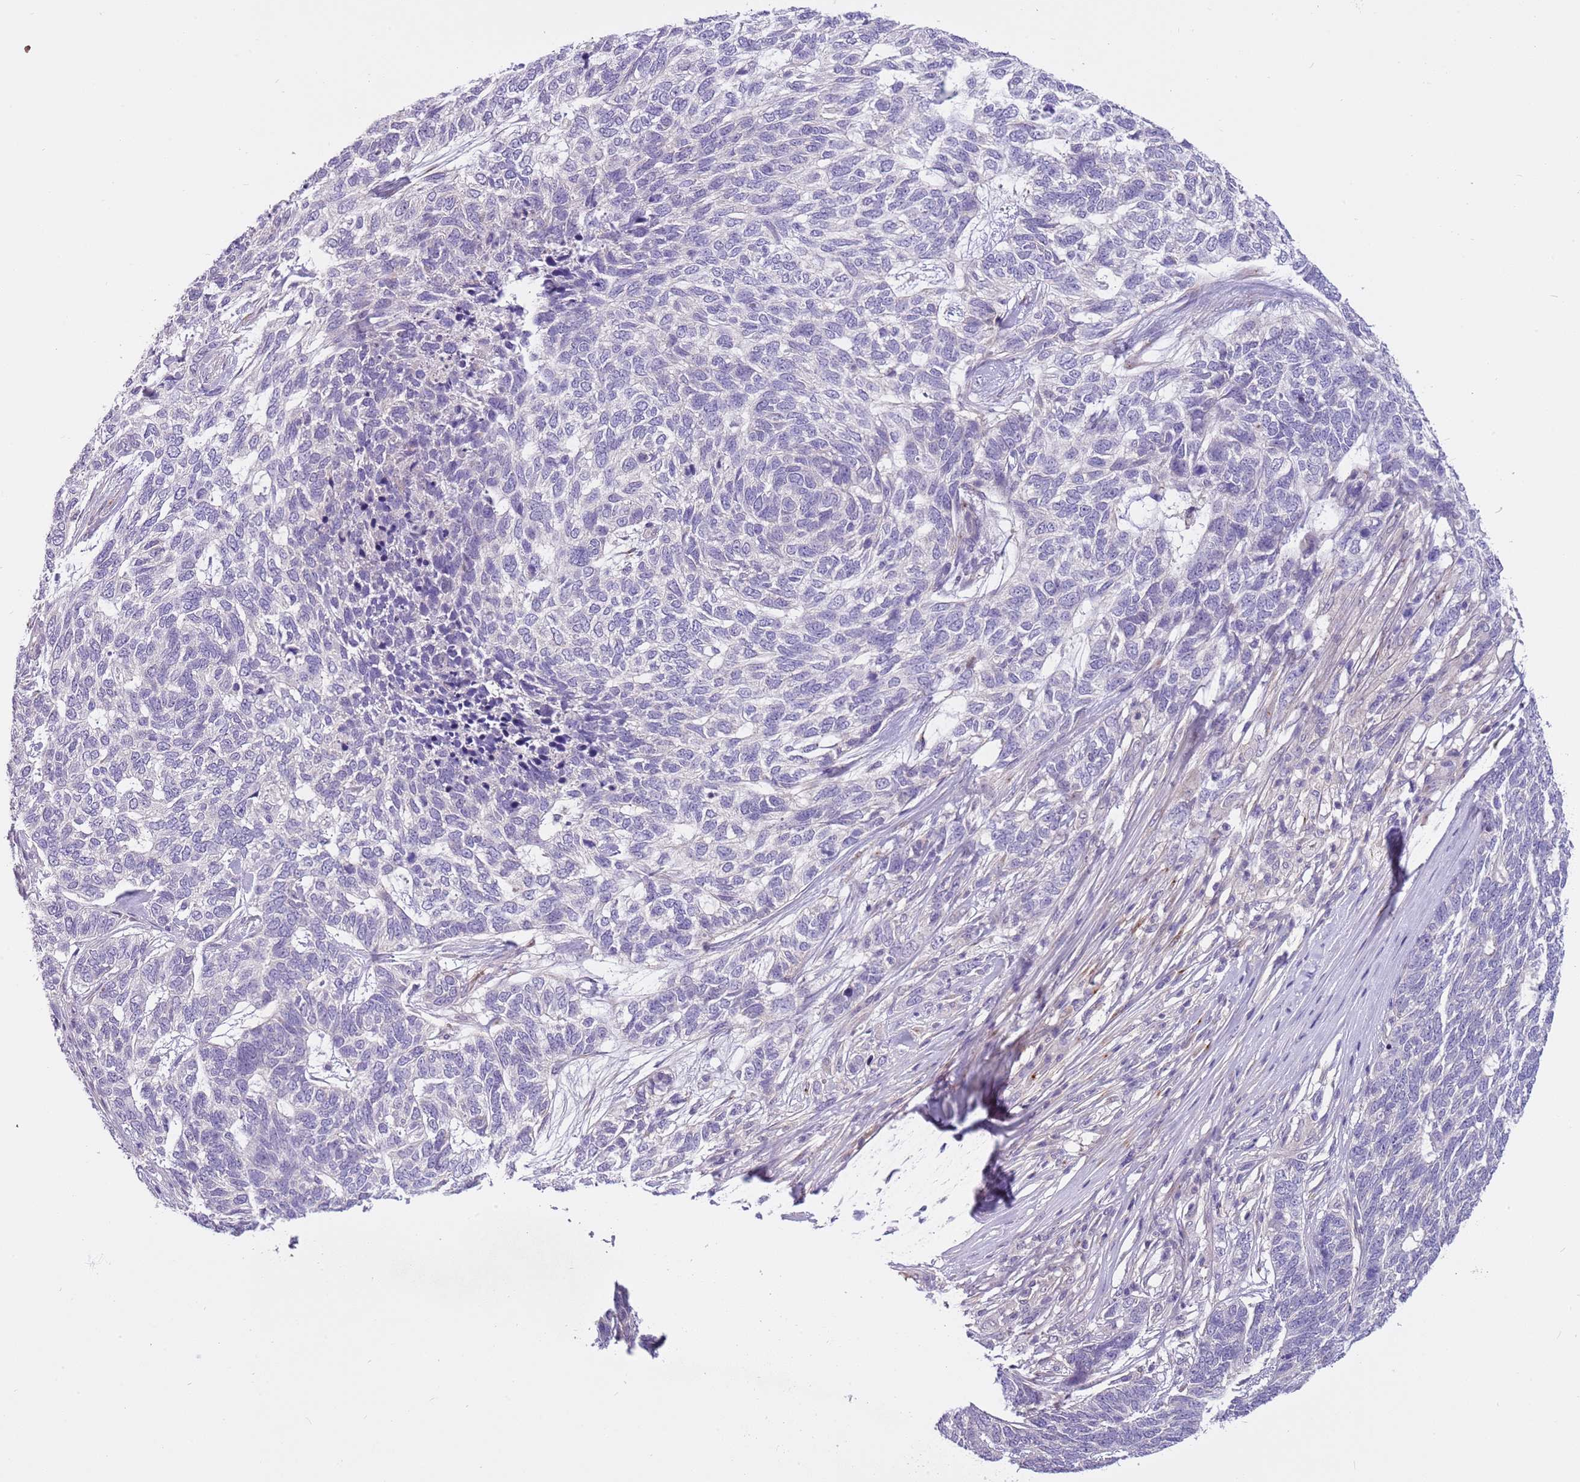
{"staining": {"intensity": "negative", "quantity": "none", "location": "none"}, "tissue": "skin cancer", "cell_type": "Tumor cells", "image_type": "cancer", "snomed": [{"axis": "morphology", "description": "Basal cell carcinoma"}, {"axis": "topography", "description": "Skin"}], "caption": "Skin cancer (basal cell carcinoma) was stained to show a protein in brown. There is no significant positivity in tumor cells. The staining was performed using DAB (3,3'-diaminobenzidine) to visualize the protein expression in brown, while the nuclei were stained in blue with hematoxylin (Magnification: 20x).", "gene": "CFAP73", "patient": {"sex": "female", "age": 65}}